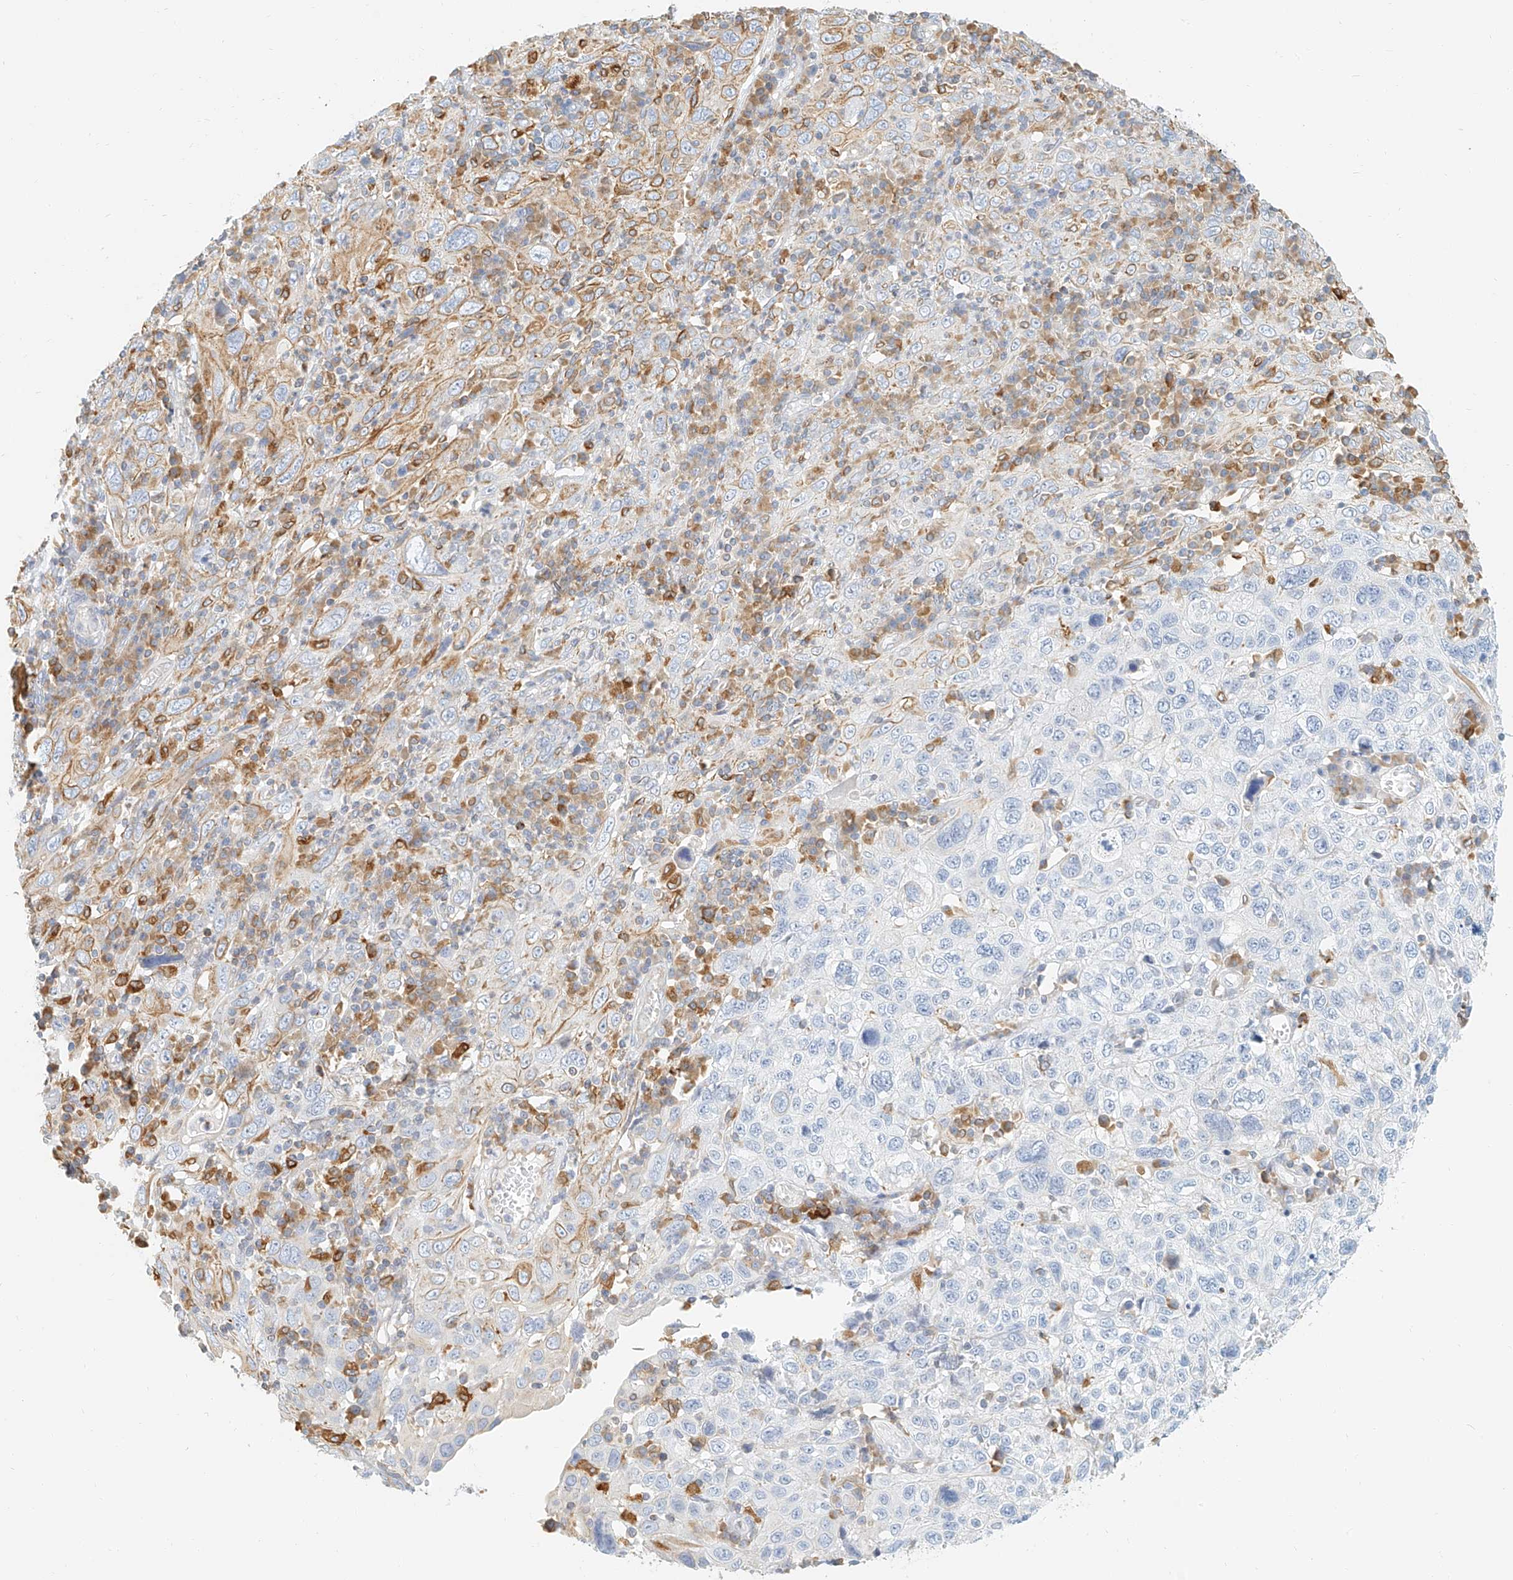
{"staining": {"intensity": "moderate", "quantity": "25%-75%", "location": "cytoplasmic/membranous"}, "tissue": "cervical cancer", "cell_type": "Tumor cells", "image_type": "cancer", "snomed": [{"axis": "morphology", "description": "Squamous cell carcinoma, NOS"}, {"axis": "topography", "description": "Cervix"}], "caption": "Human cervical cancer stained with a protein marker displays moderate staining in tumor cells.", "gene": "DHRS7", "patient": {"sex": "female", "age": 46}}